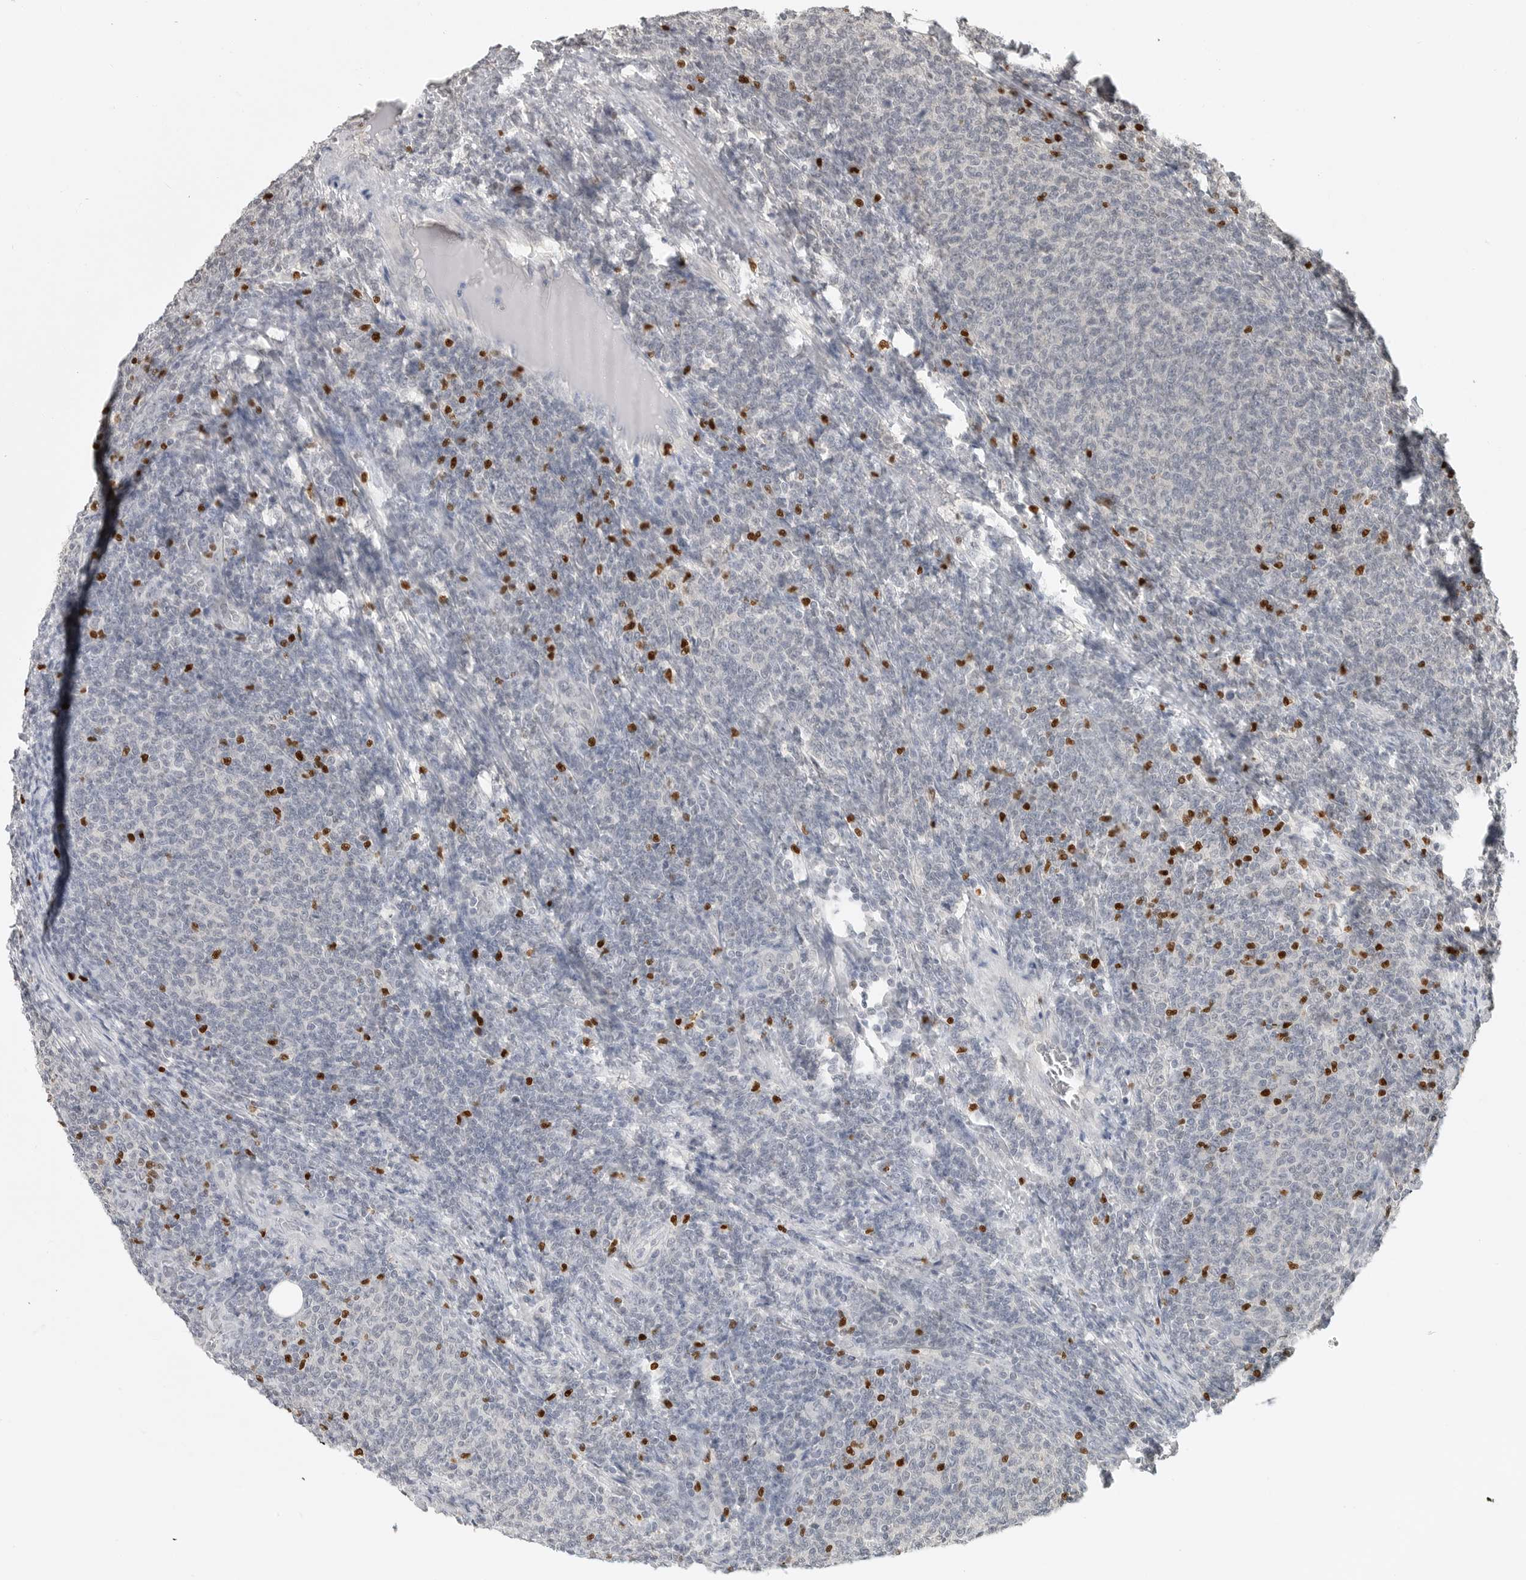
{"staining": {"intensity": "negative", "quantity": "none", "location": "none"}, "tissue": "lymphoma", "cell_type": "Tumor cells", "image_type": "cancer", "snomed": [{"axis": "morphology", "description": "Malignant lymphoma, non-Hodgkin's type, Low grade"}, {"axis": "topography", "description": "Lymph node"}], "caption": "IHC of human malignant lymphoma, non-Hodgkin's type (low-grade) shows no staining in tumor cells.", "gene": "FOXP3", "patient": {"sex": "male", "age": 66}}